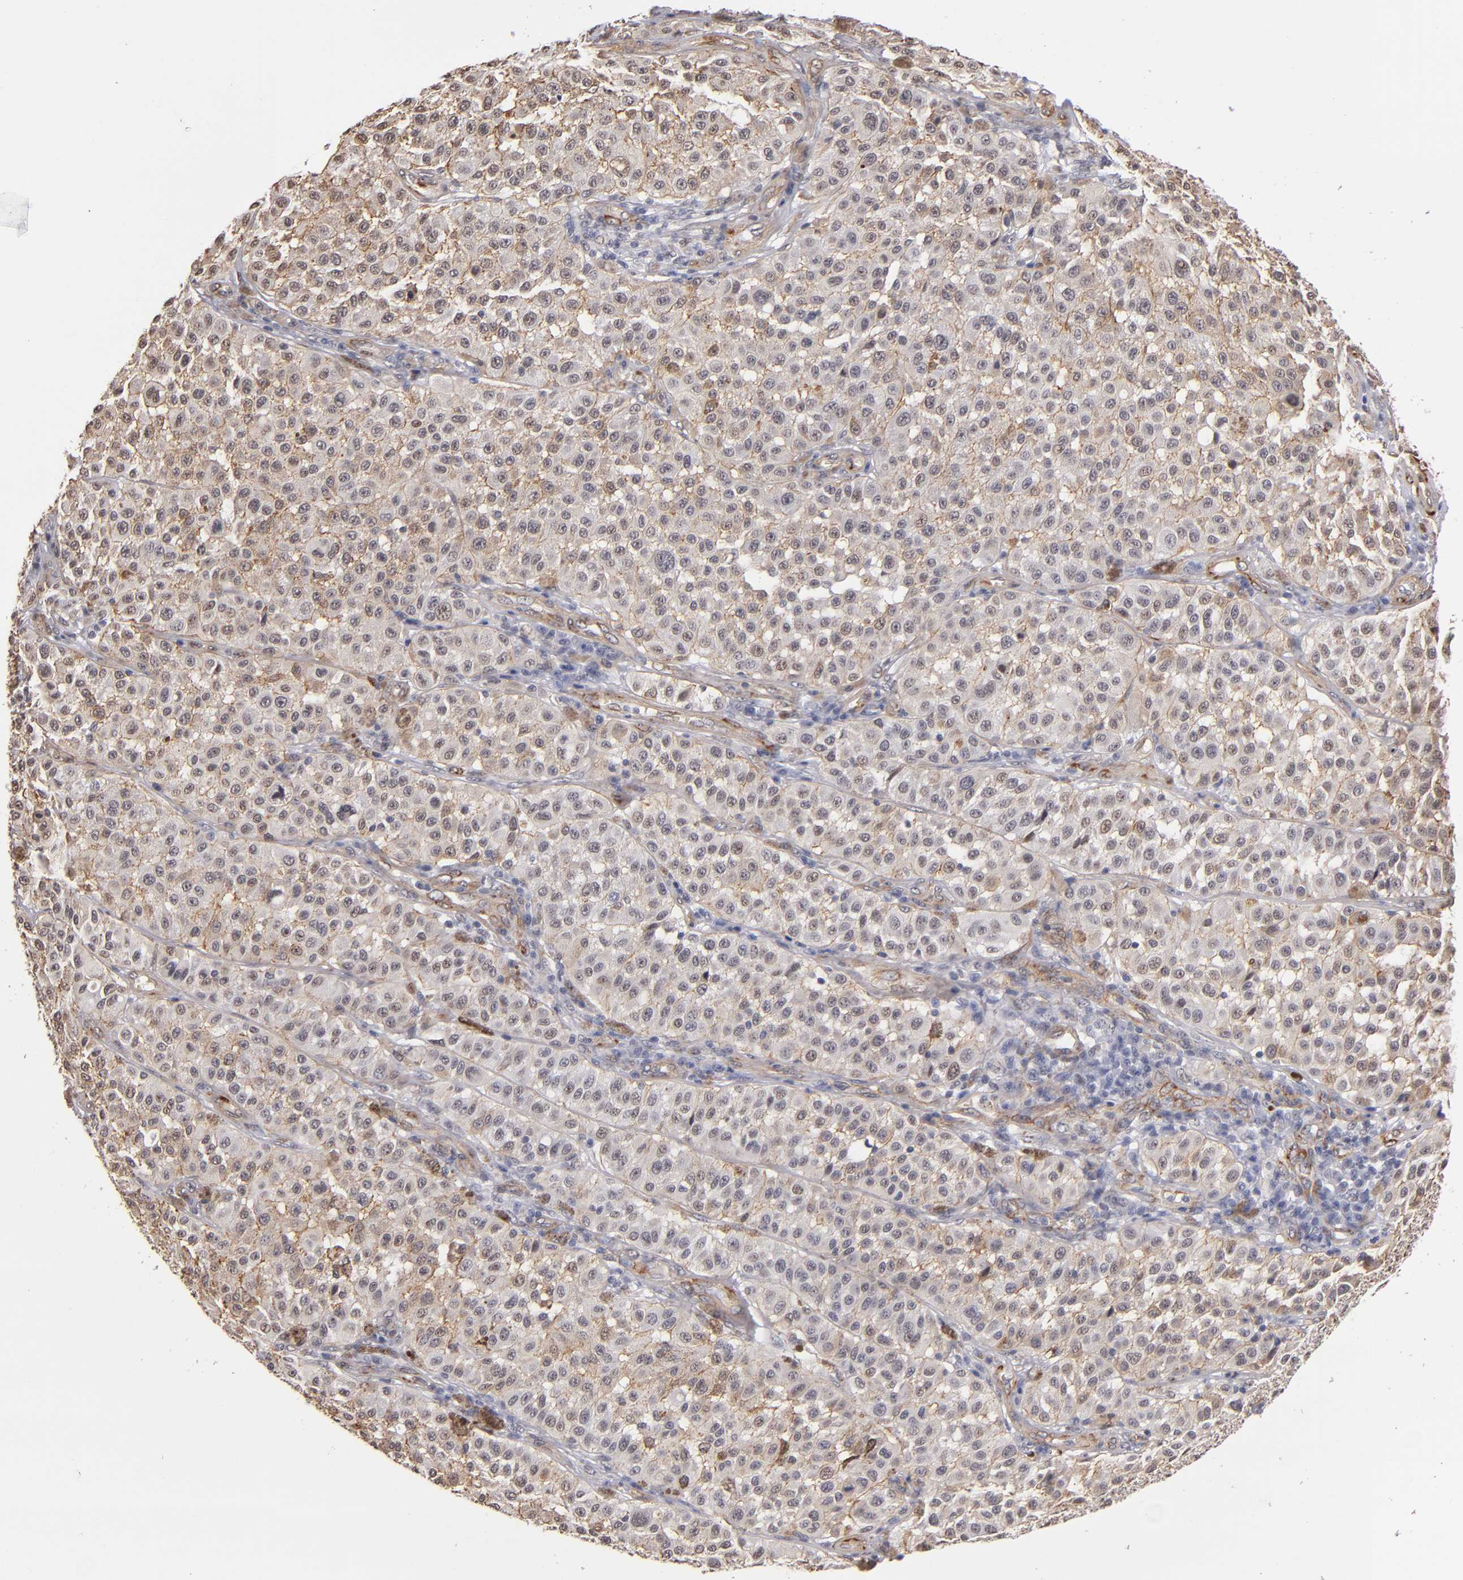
{"staining": {"intensity": "weak", "quantity": ">75%", "location": "cytoplasmic/membranous,nuclear"}, "tissue": "melanoma", "cell_type": "Tumor cells", "image_type": "cancer", "snomed": [{"axis": "morphology", "description": "Malignant melanoma, NOS"}, {"axis": "topography", "description": "Skin"}], "caption": "Malignant melanoma stained with IHC demonstrates weak cytoplasmic/membranous and nuclear positivity in about >75% of tumor cells.", "gene": "LAMC1", "patient": {"sex": "female", "age": 64}}